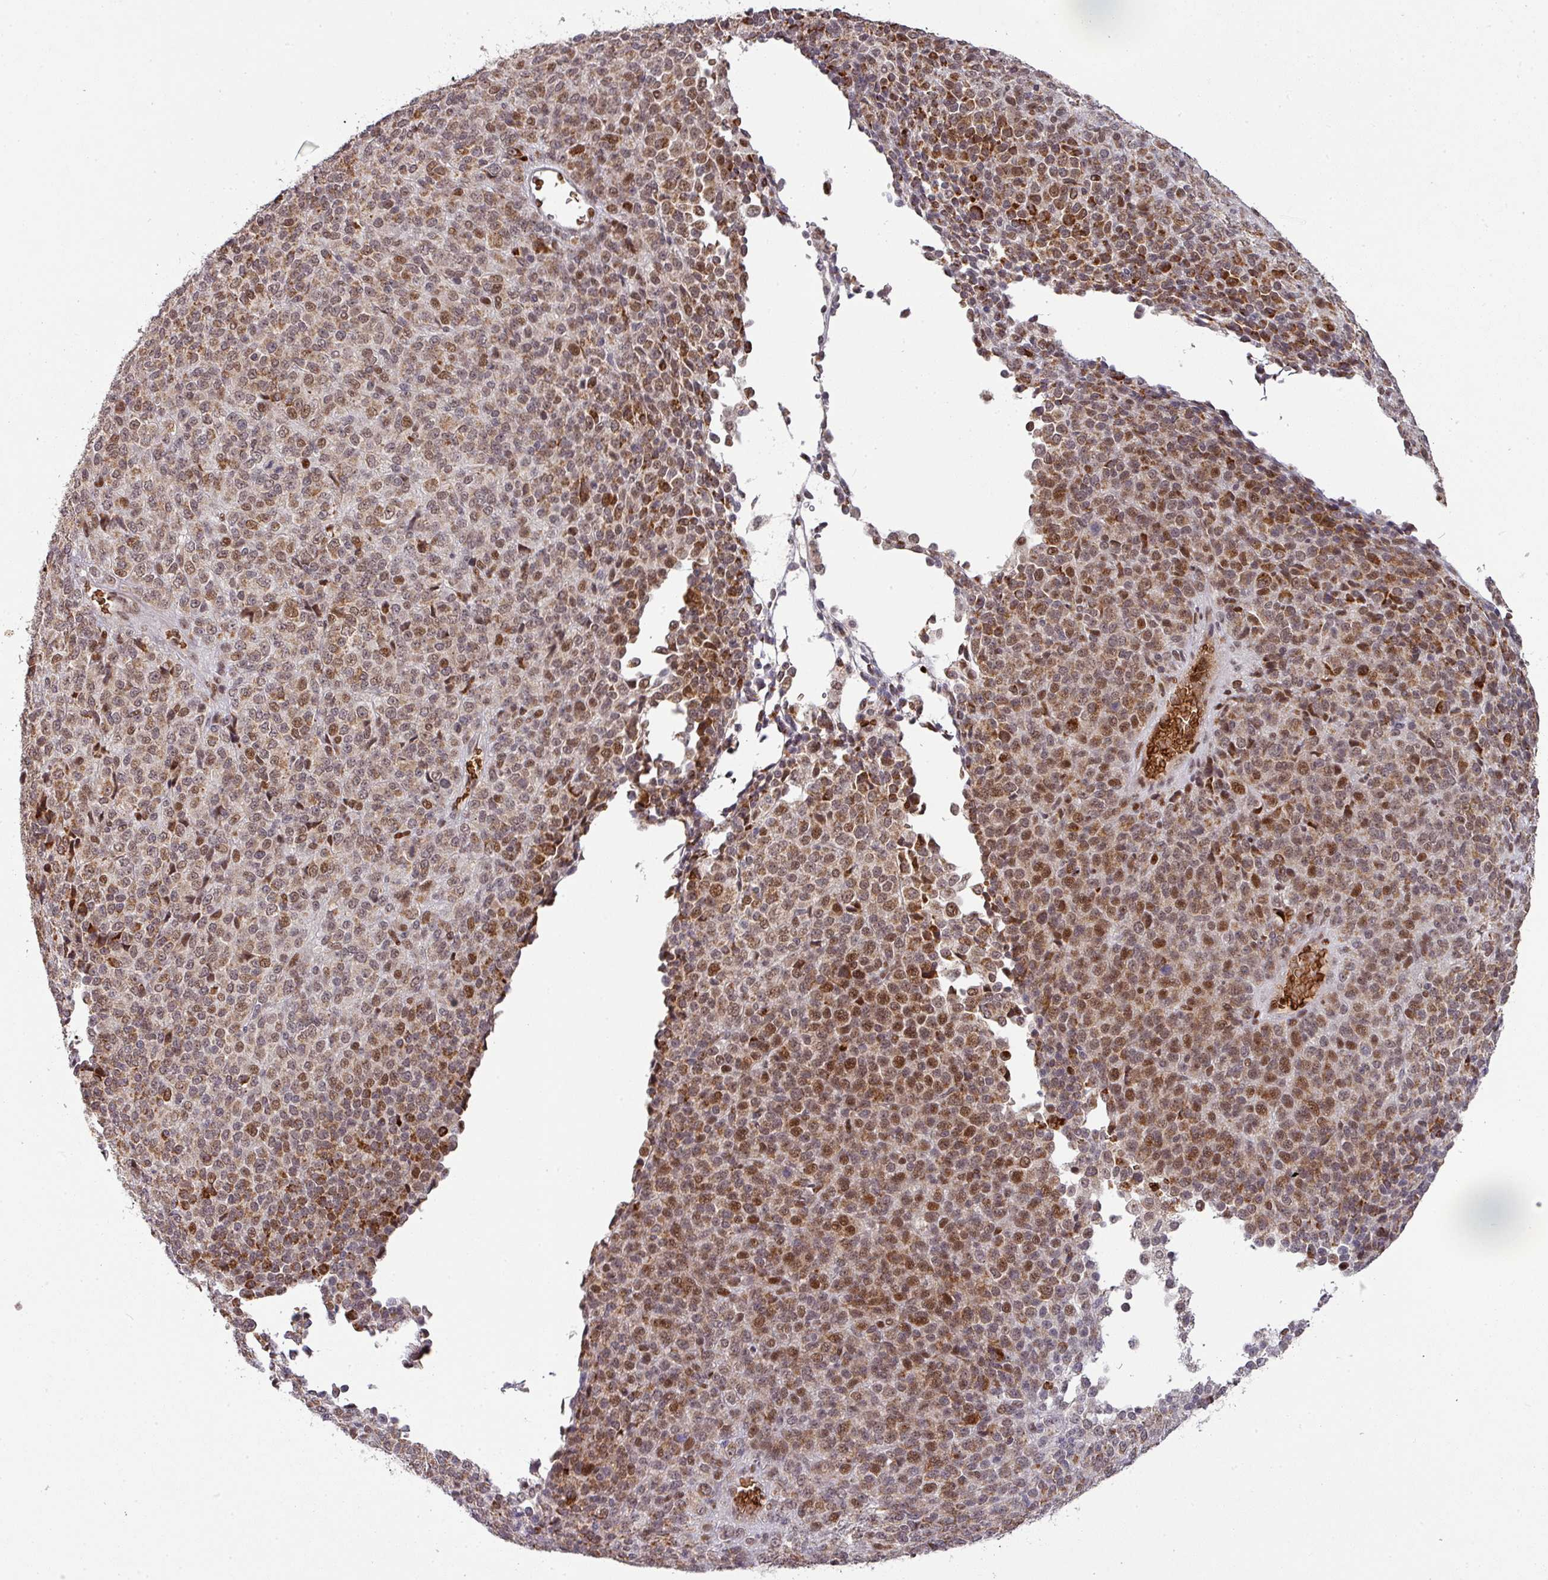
{"staining": {"intensity": "moderate", "quantity": ">75%", "location": "cytoplasmic/membranous,nuclear"}, "tissue": "melanoma", "cell_type": "Tumor cells", "image_type": "cancer", "snomed": [{"axis": "morphology", "description": "Malignant melanoma, Metastatic site"}, {"axis": "topography", "description": "Brain"}], "caption": "Immunohistochemistry of melanoma shows medium levels of moderate cytoplasmic/membranous and nuclear expression in approximately >75% of tumor cells. (DAB (3,3'-diaminobenzidine) IHC, brown staining for protein, blue staining for nuclei).", "gene": "NEIL1", "patient": {"sex": "female", "age": 56}}